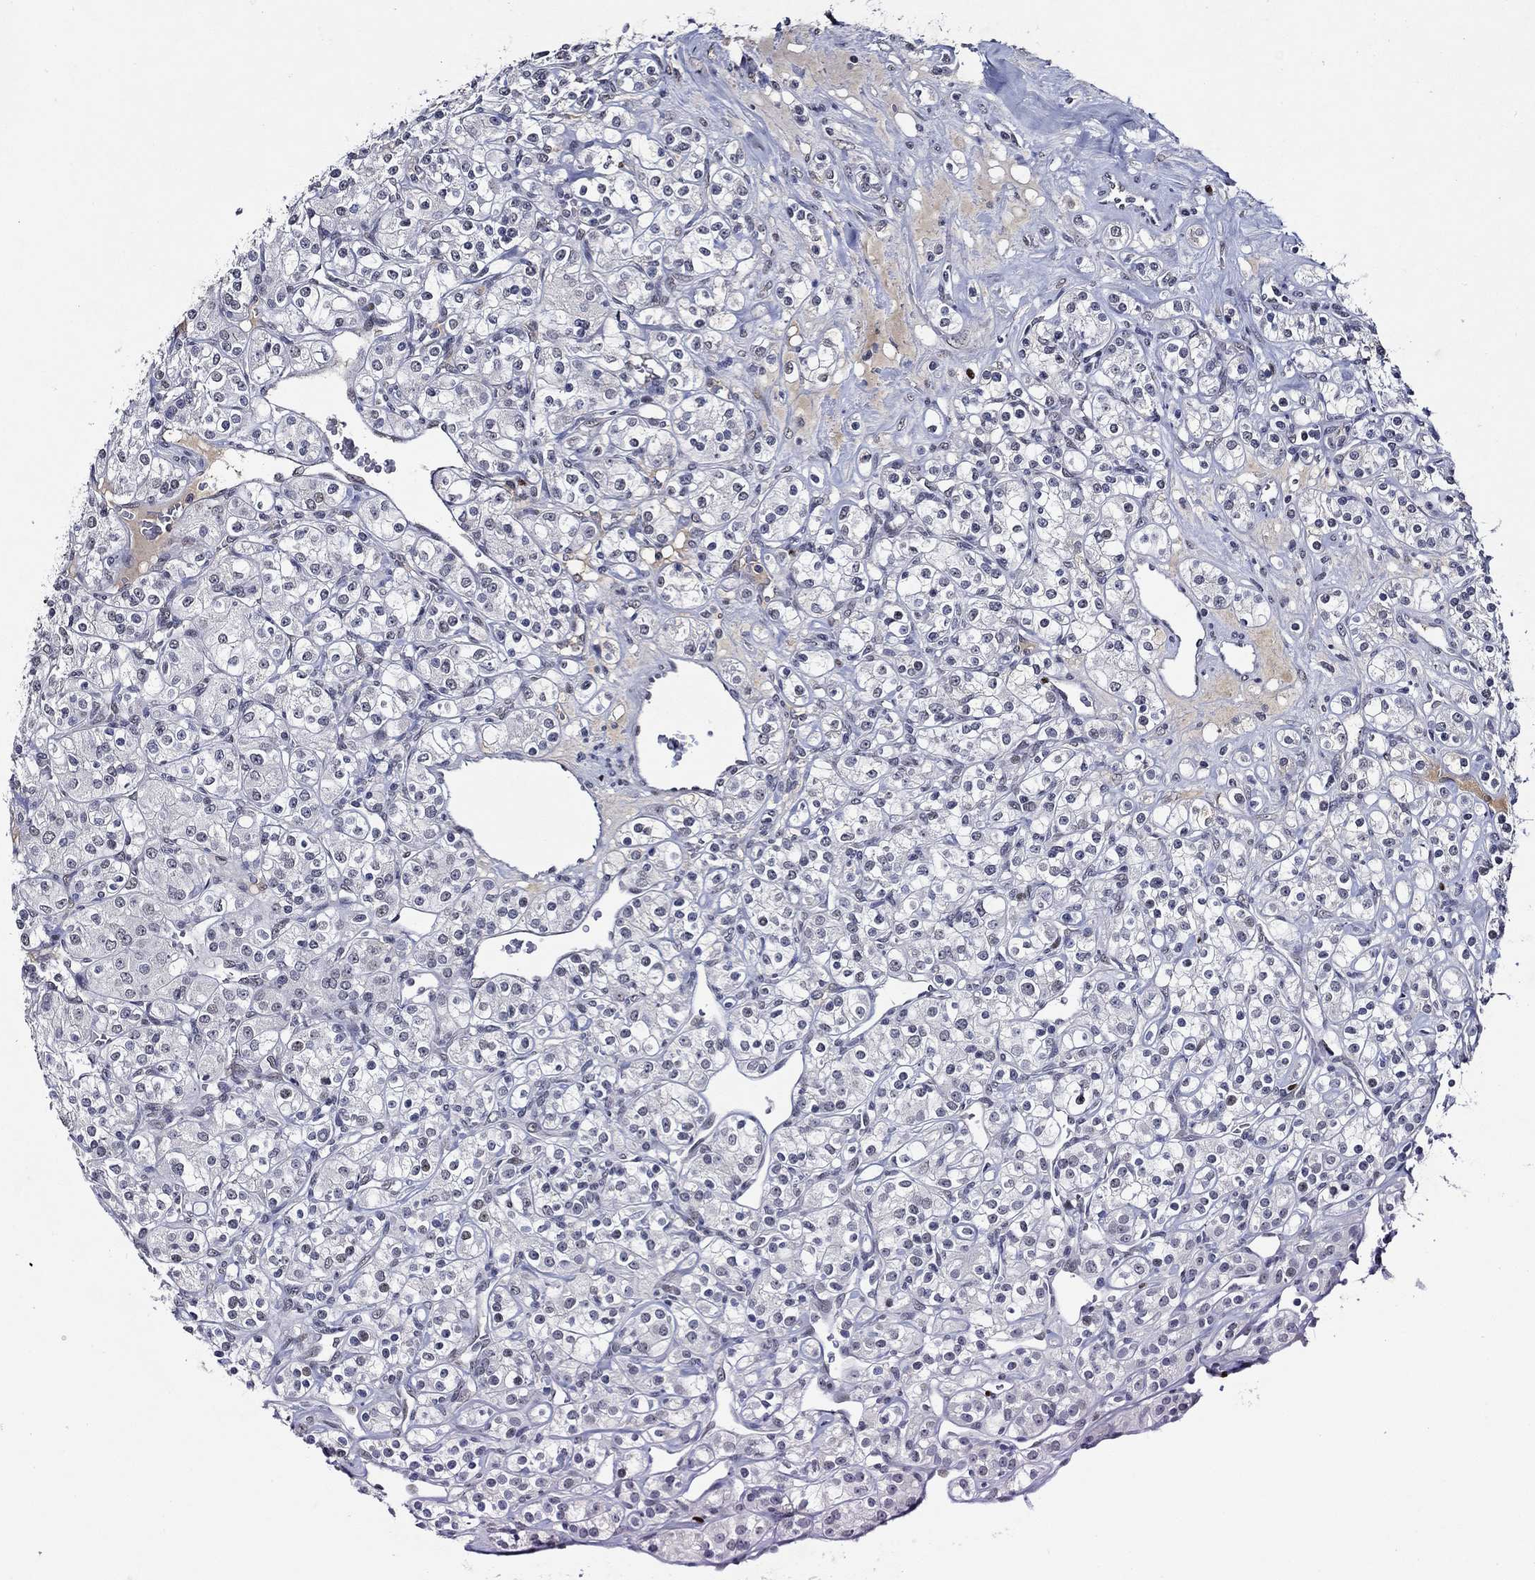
{"staining": {"intensity": "negative", "quantity": "none", "location": "none"}, "tissue": "renal cancer", "cell_type": "Tumor cells", "image_type": "cancer", "snomed": [{"axis": "morphology", "description": "Adenocarcinoma, NOS"}, {"axis": "topography", "description": "Kidney"}], "caption": "Immunohistochemistry (IHC) photomicrograph of neoplastic tissue: human adenocarcinoma (renal) stained with DAB (3,3'-diaminobenzidine) exhibits no significant protein expression in tumor cells.", "gene": "GATA2", "patient": {"sex": "male", "age": 77}}